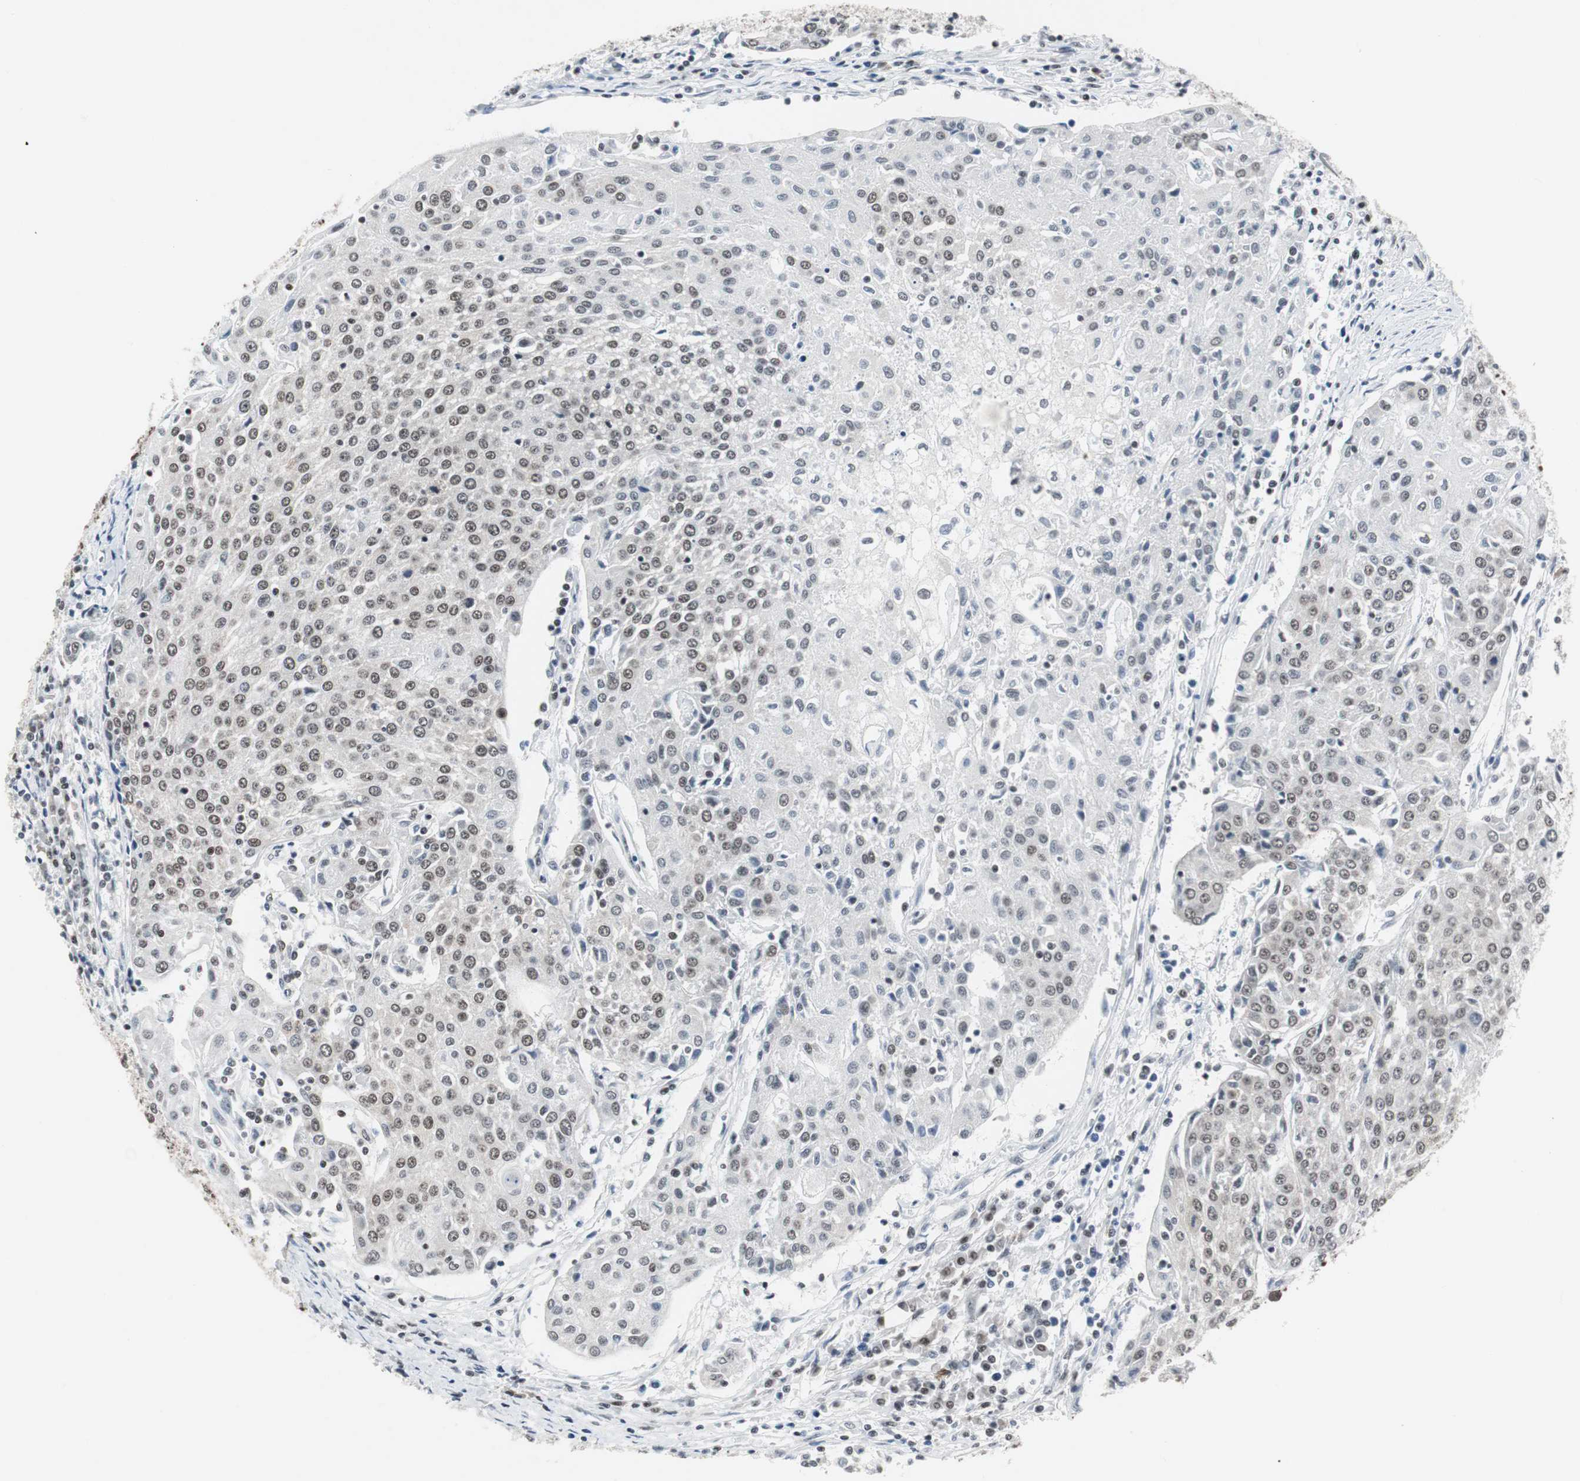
{"staining": {"intensity": "weak", "quantity": "25%-75%", "location": "nuclear"}, "tissue": "urothelial cancer", "cell_type": "Tumor cells", "image_type": "cancer", "snomed": [{"axis": "morphology", "description": "Urothelial carcinoma, High grade"}, {"axis": "topography", "description": "Urinary bladder"}], "caption": "Immunohistochemical staining of urothelial cancer shows low levels of weak nuclear positivity in about 25%-75% of tumor cells. (DAB IHC, brown staining for protein, blue staining for nuclei).", "gene": "RAD9A", "patient": {"sex": "female", "age": 85}}